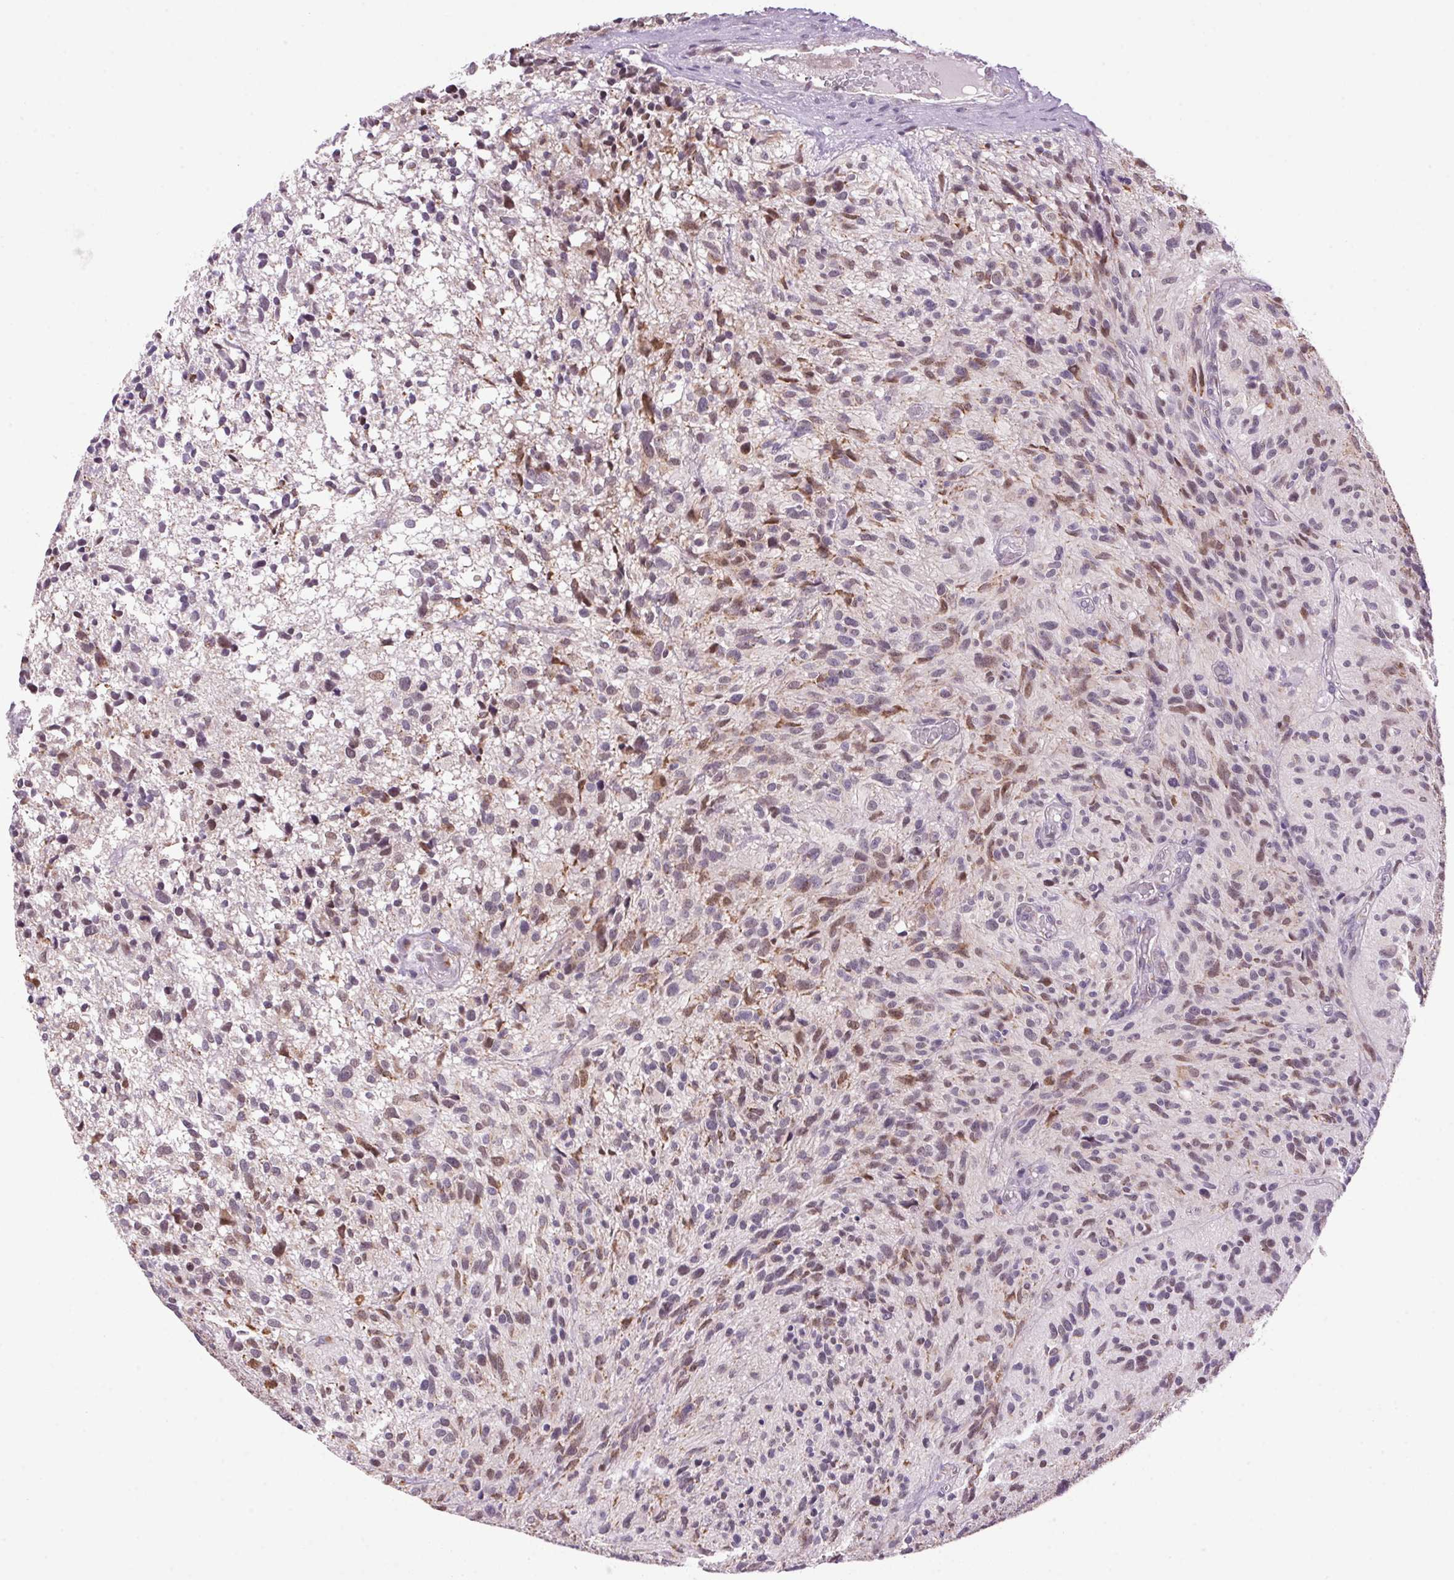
{"staining": {"intensity": "moderate", "quantity": "<25%", "location": "cytoplasmic/membranous,nuclear"}, "tissue": "glioma", "cell_type": "Tumor cells", "image_type": "cancer", "snomed": [{"axis": "morphology", "description": "Glioma, malignant, High grade"}, {"axis": "topography", "description": "Brain"}], "caption": "IHC micrograph of neoplastic tissue: malignant glioma (high-grade) stained using immunohistochemistry (IHC) shows low levels of moderate protein expression localized specifically in the cytoplasmic/membranous and nuclear of tumor cells, appearing as a cytoplasmic/membranous and nuclear brown color.", "gene": "AKR1E2", "patient": {"sex": "male", "age": 75}}